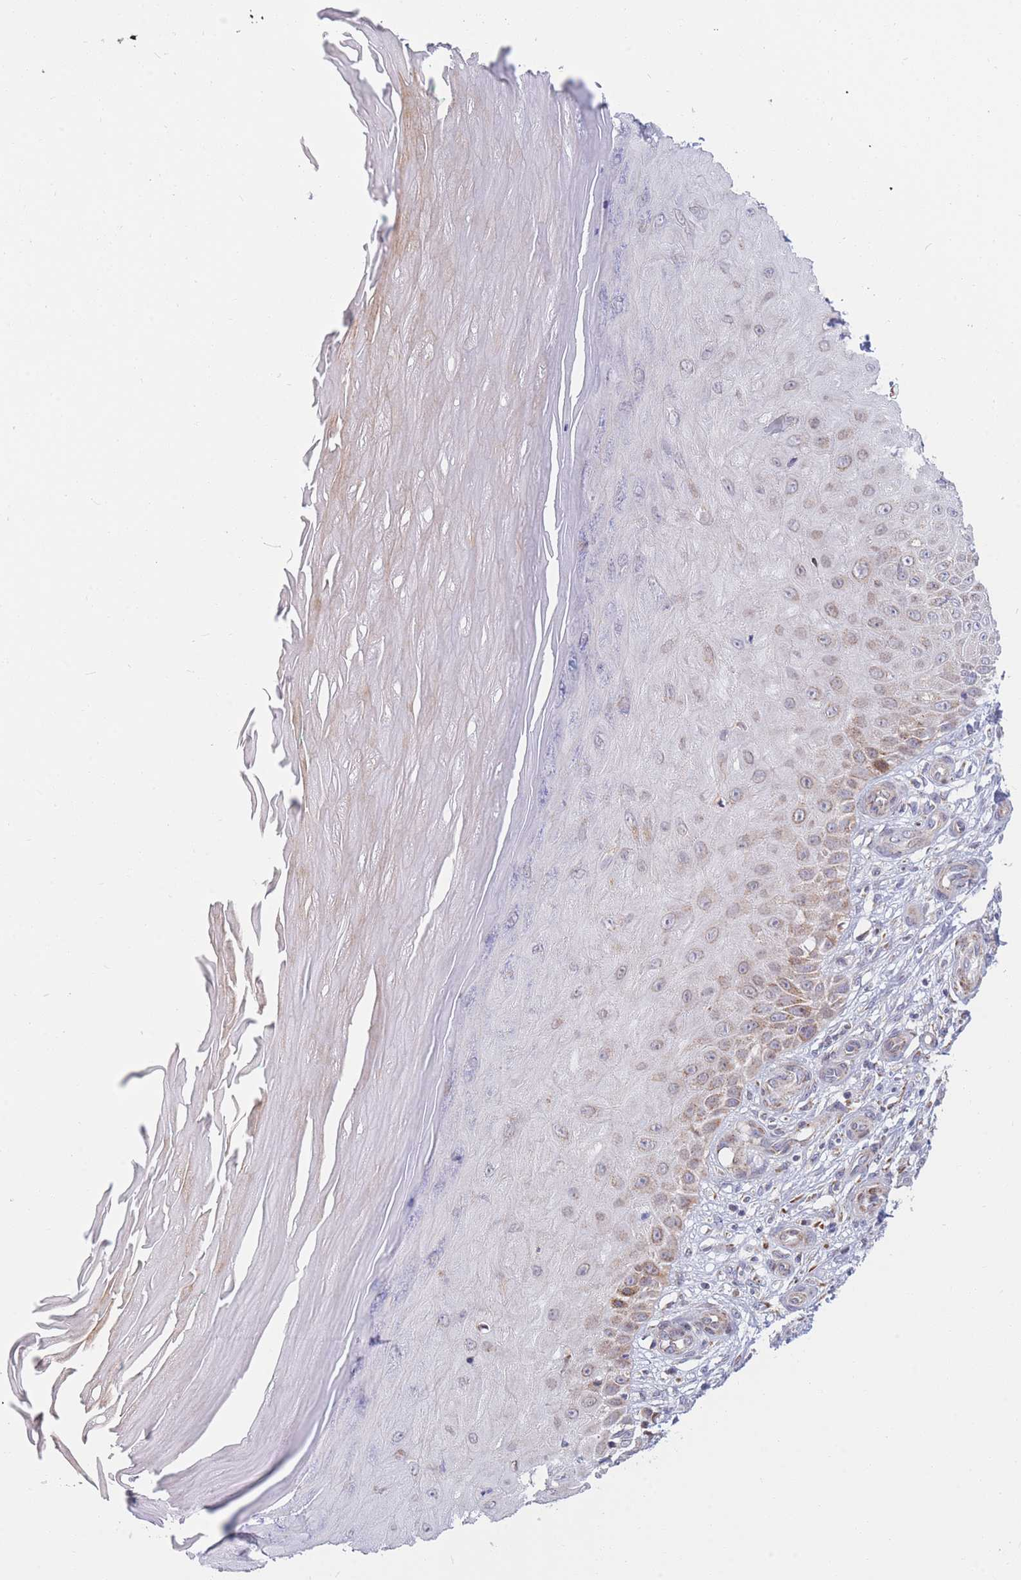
{"staining": {"intensity": "weak", "quantity": "25%-75%", "location": "cytoplasmic/membranous"}, "tissue": "skin cancer", "cell_type": "Tumor cells", "image_type": "cancer", "snomed": [{"axis": "morphology", "description": "Basal cell carcinoma"}, {"axis": "topography", "description": "Skin"}], "caption": "Human skin basal cell carcinoma stained with a protein marker reveals weak staining in tumor cells.", "gene": "MOB4", "patient": {"sex": "male", "age": 88}}